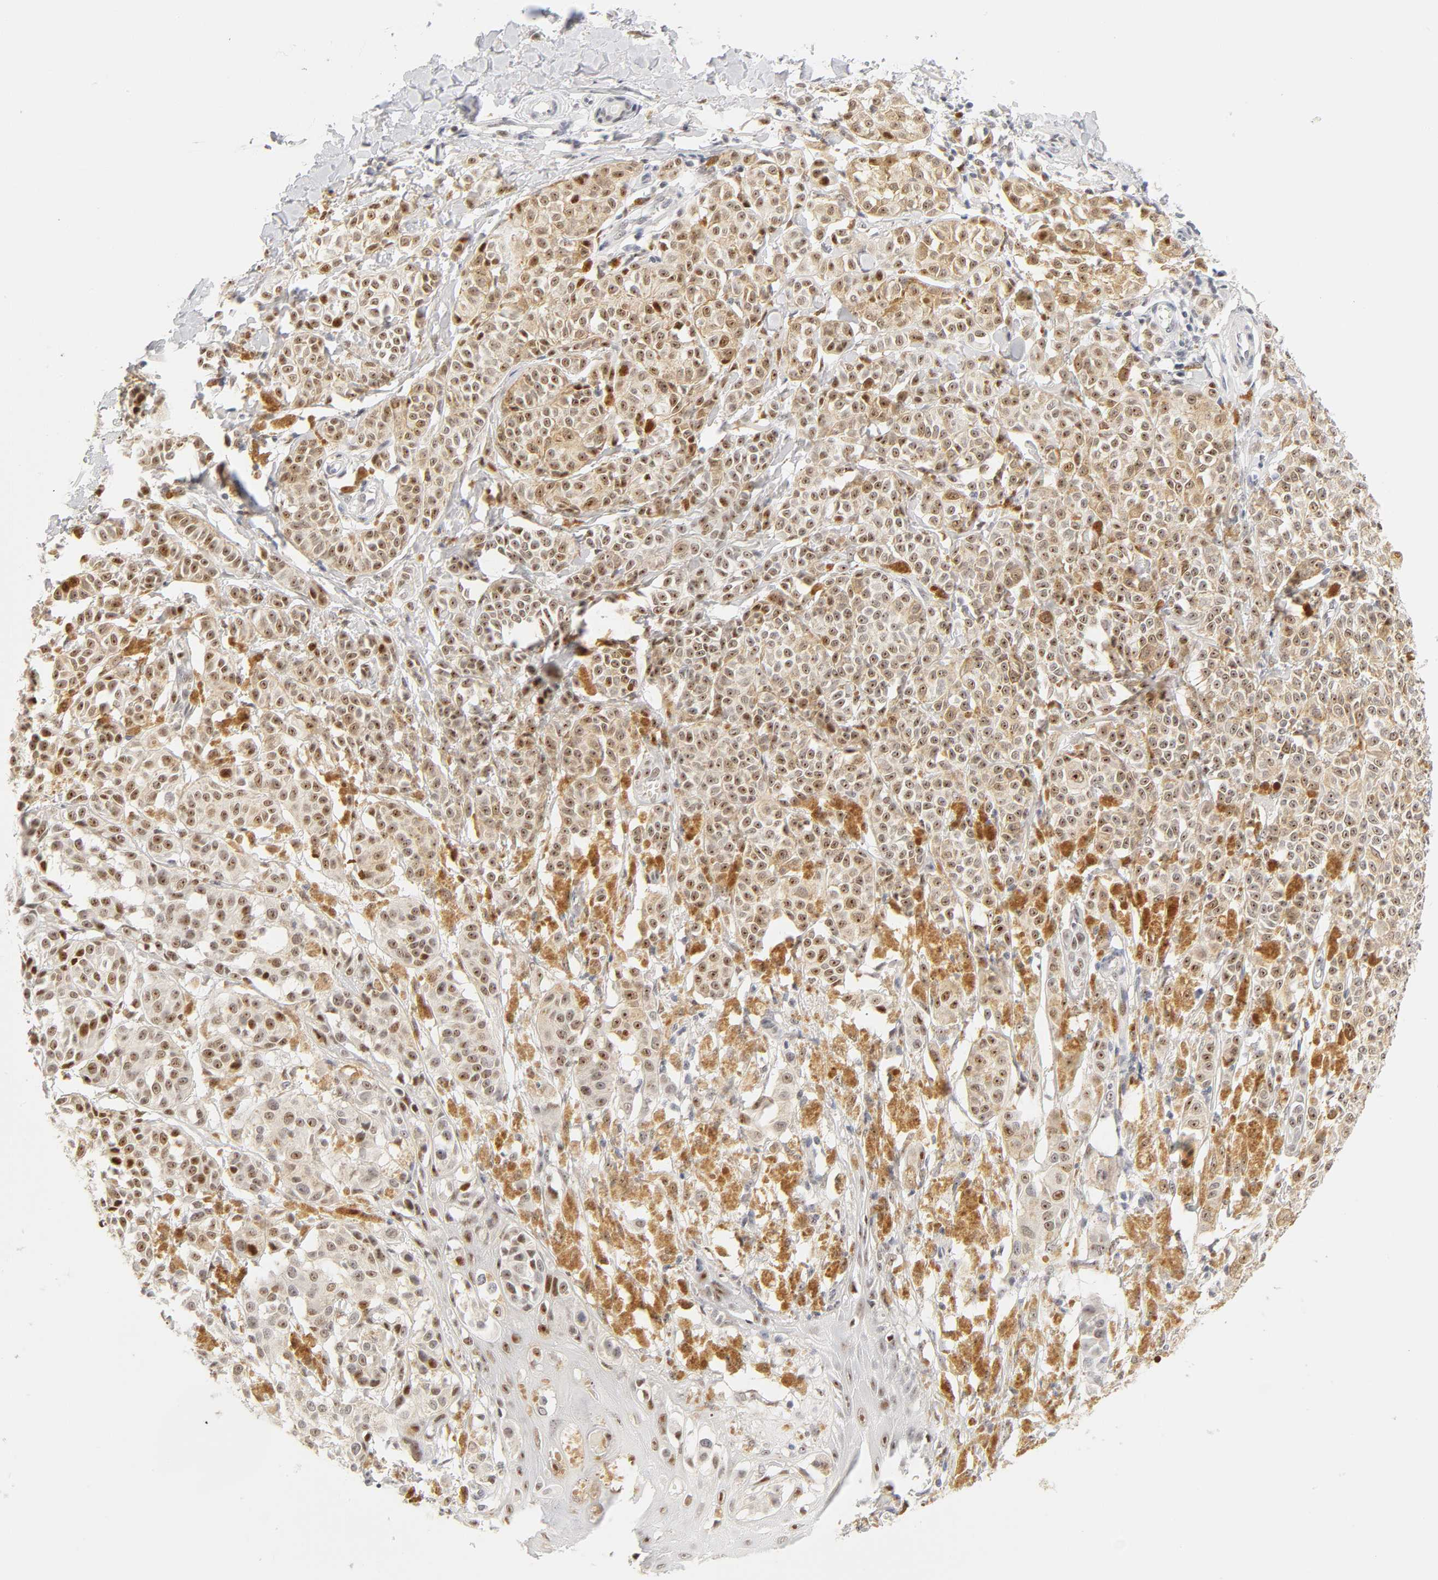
{"staining": {"intensity": "moderate", "quantity": ">75%", "location": "nuclear"}, "tissue": "melanoma", "cell_type": "Tumor cells", "image_type": "cancer", "snomed": [{"axis": "morphology", "description": "Malignant melanoma, NOS"}, {"axis": "topography", "description": "Skin"}], "caption": "Immunohistochemical staining of melanoma shows medium levels of moderate nuclear protein positivity in approximately >75% of tumor cells. The staining was performed using DAB to visualize the protein expression in brown, while the nuclei were stained in blue with hematoxylin (Magnification: 20x).", "gene": "MNAT1", "patient": {"sex": "male", "age": 76}}